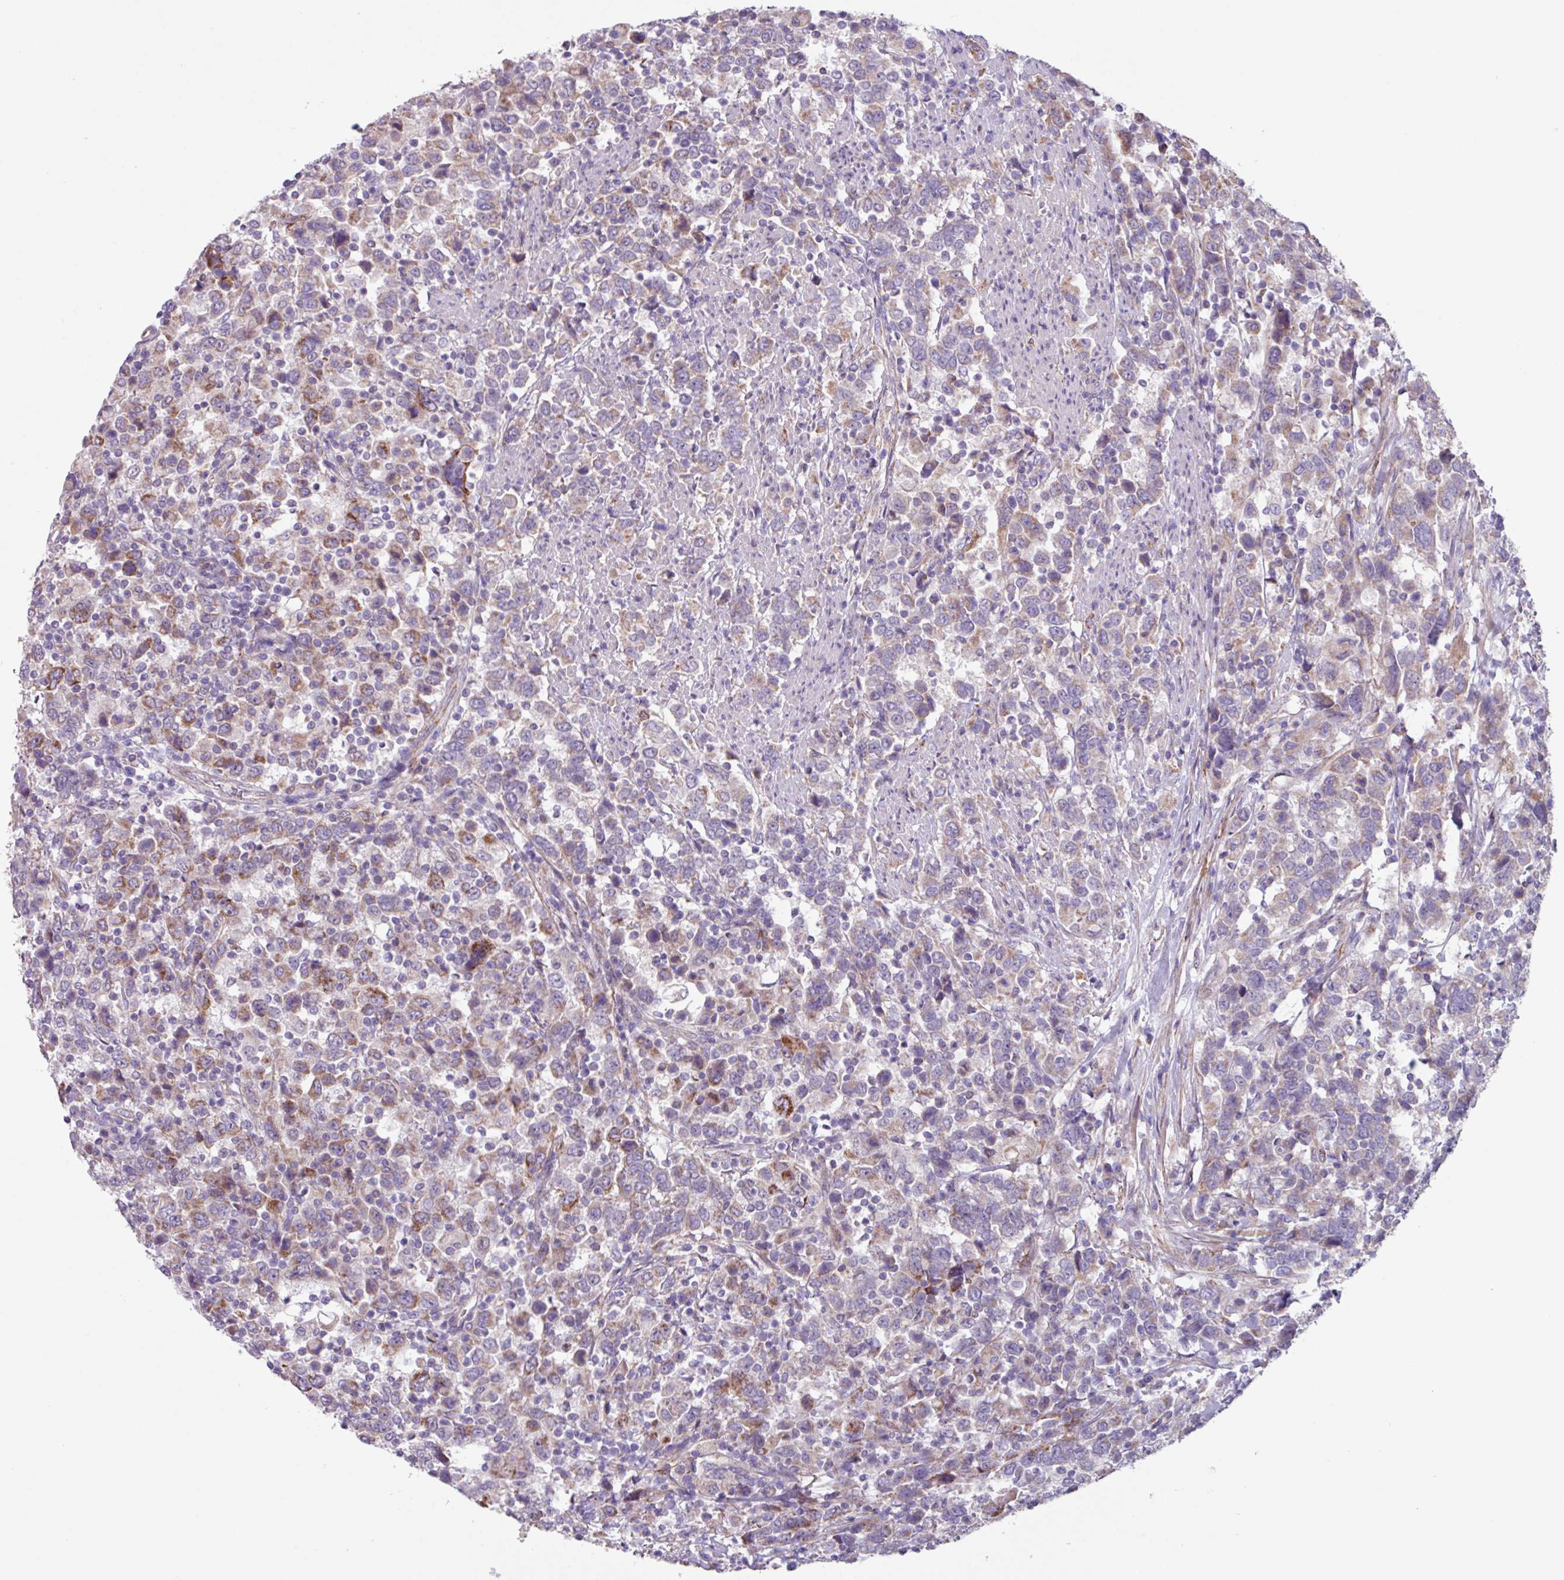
{"staining": {"intensity": "moderate", "quantity": "<25%", "location": "cytoplasmic/membranous"}, "tissue": "urothelial cancer", "cell_type": "Tumor cells", "image_type": "cancer", "snomed": [{"axis": "morphology", "description": "Urothelial carcinoma, High grade"}, {"axis": "topography", "description": "Urinary bladder"}], "caption": "Brown immunohistochemical staining in human urothelial cancer demonstrates moderate cytoplasmic/membranous positivity in about <25% of tumor cells. The staining is performed using DAB brown chromogen to label protein expression. The nuclei are counter-stained blue using hematoxylin.", "gene": "OTULIN", "patient": {"sex": "male", "age": 61}}